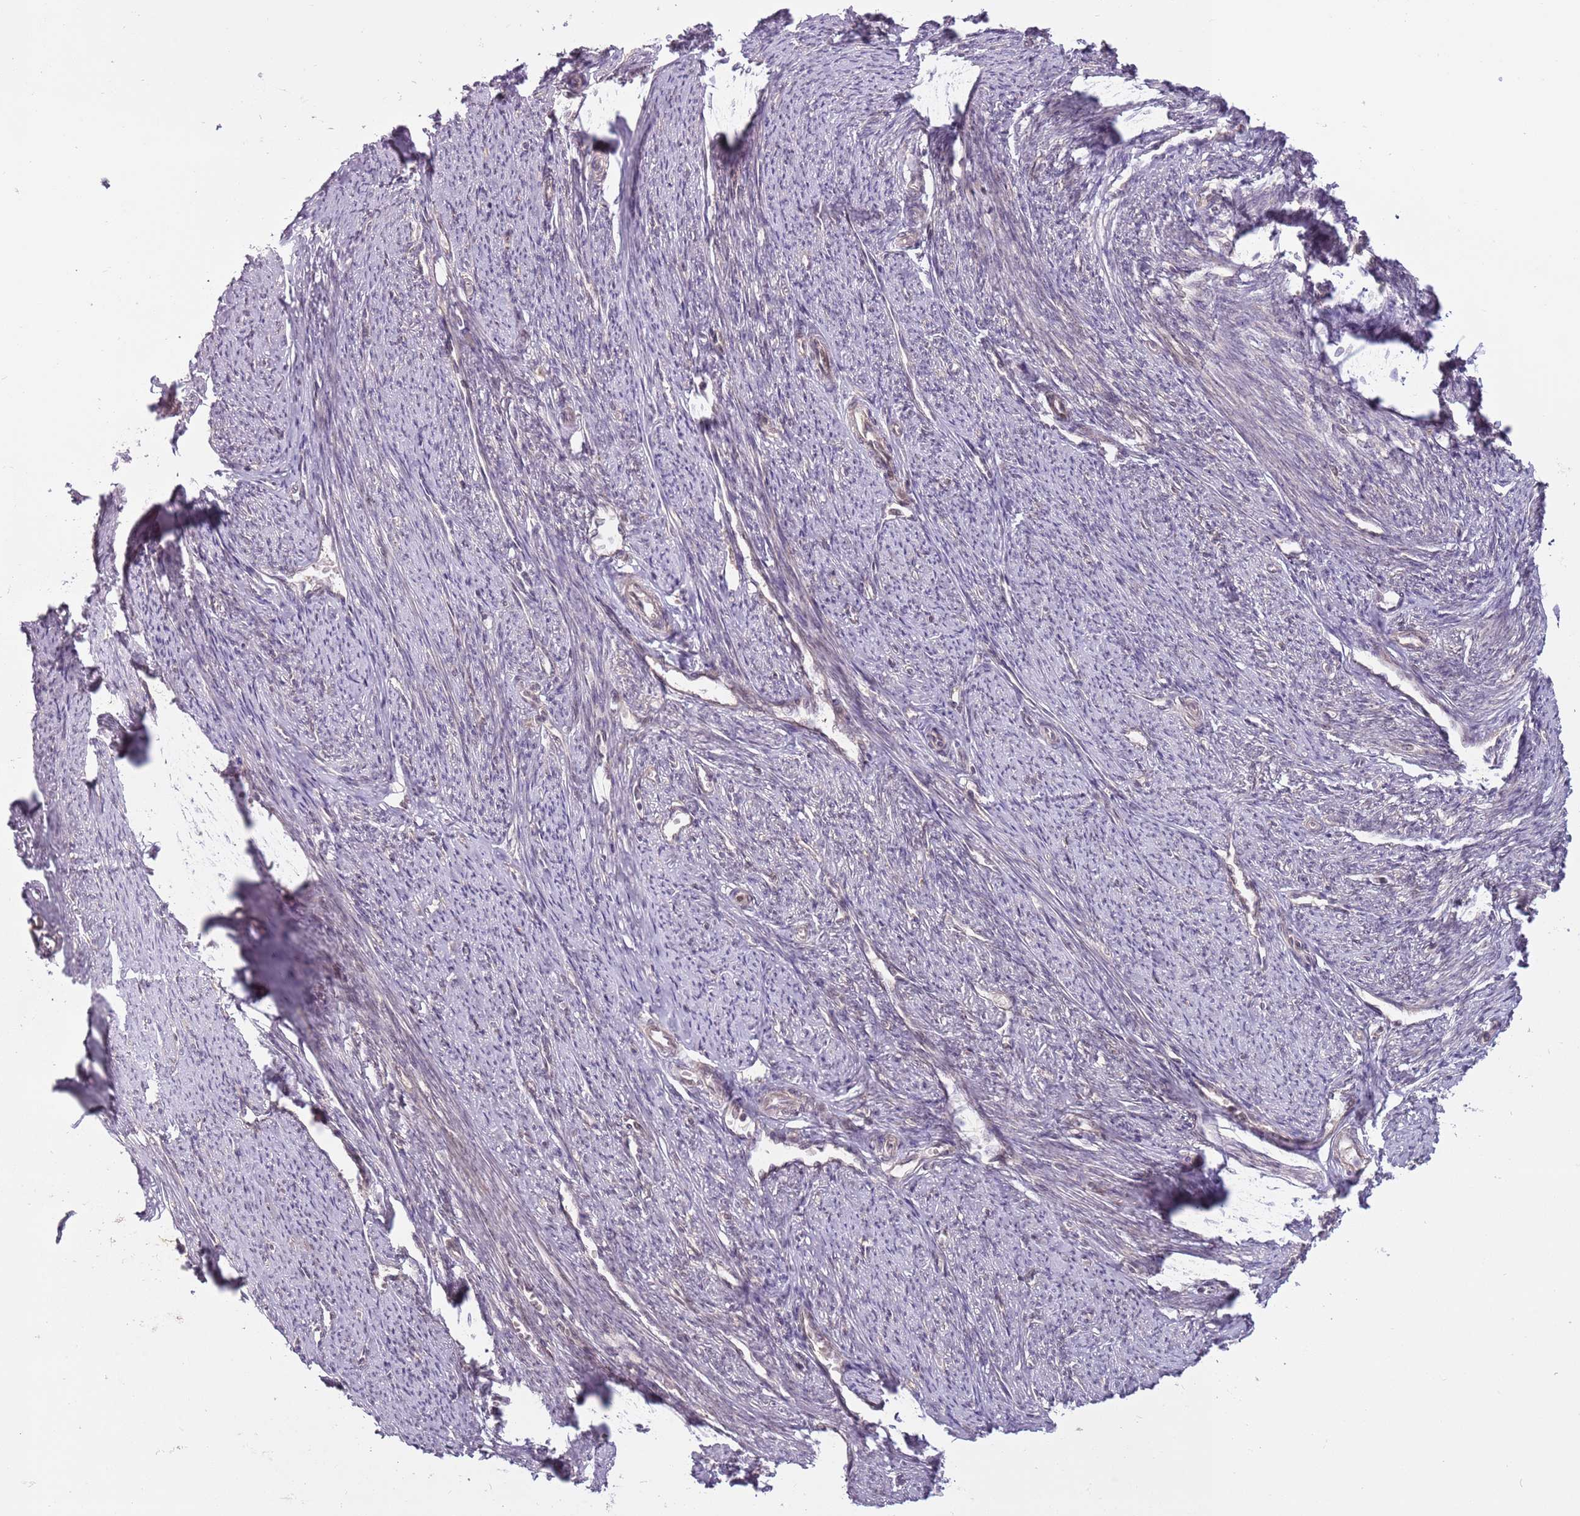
{"staining": {"intensity": "weak", "quantity": "25%-75%", "location": "cytoplasmic/membranous,nuclear"}, "tissue": "smooth muscle", "cell_type": "Smooth muscle cells", "image_type": "normal", "snomed": [{"axis": "morphology", "description": "Normal tissue, NOS"}, {"axis": "topography", "description": "Smooth muscle"}, {"axis": "topography", "description": "Uterus"}], "caption": "Brown immunohistochemical staining in normal human smooth muscle shows weak cytoplasmic/membranous,nuclear expression in approximately 25%-75% of smooth muscle cells.", "gene": "ADAMTS3", "patient": {"sex": "female", "age": 59}}